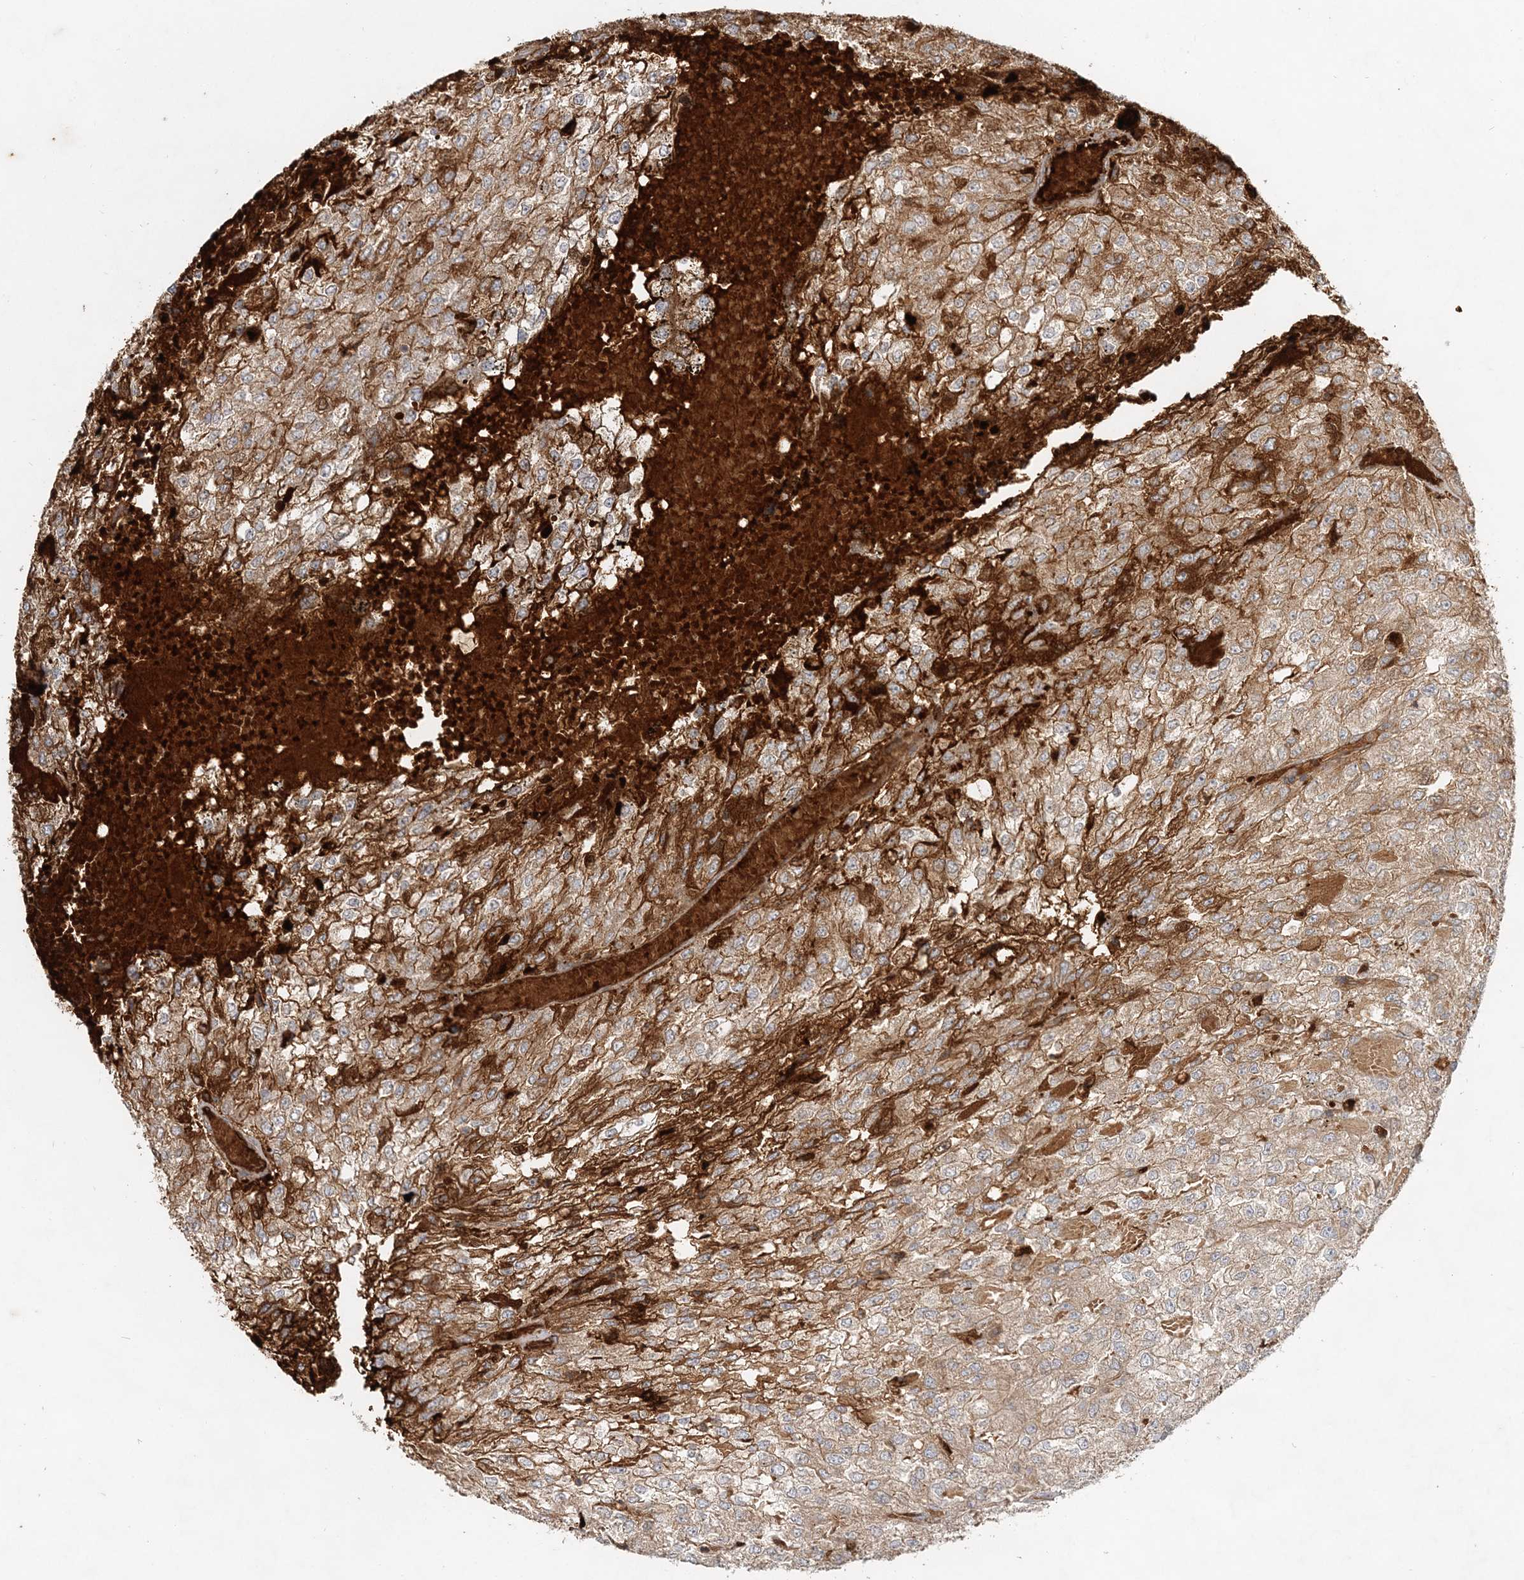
{"staining": {"intensity": "strong", "quantity": "25%-75%", "location": "cytoplasmic/membranous"}, "tissue": "renal cancer", "cell_type": "Tumor cells", "image_type": "cancer", "snomed": [{"axis": "morphology", "description": "Adenocarcinoma, NOS"}, {"axis": "topography", "description": "Kidney"}], "caption": "IHC photomicrograph of neoplastic tissue: adenocarcinoma (renal) stained using immunohistochemistry displays high levels of strong protein expression localized specifically in the cytoplasmic/membranous of tumor cells, appearing as a cytoplasmic/membranous brown color.", "gene": "RAB14", "patient": {"sex": "female", "age": 54}}